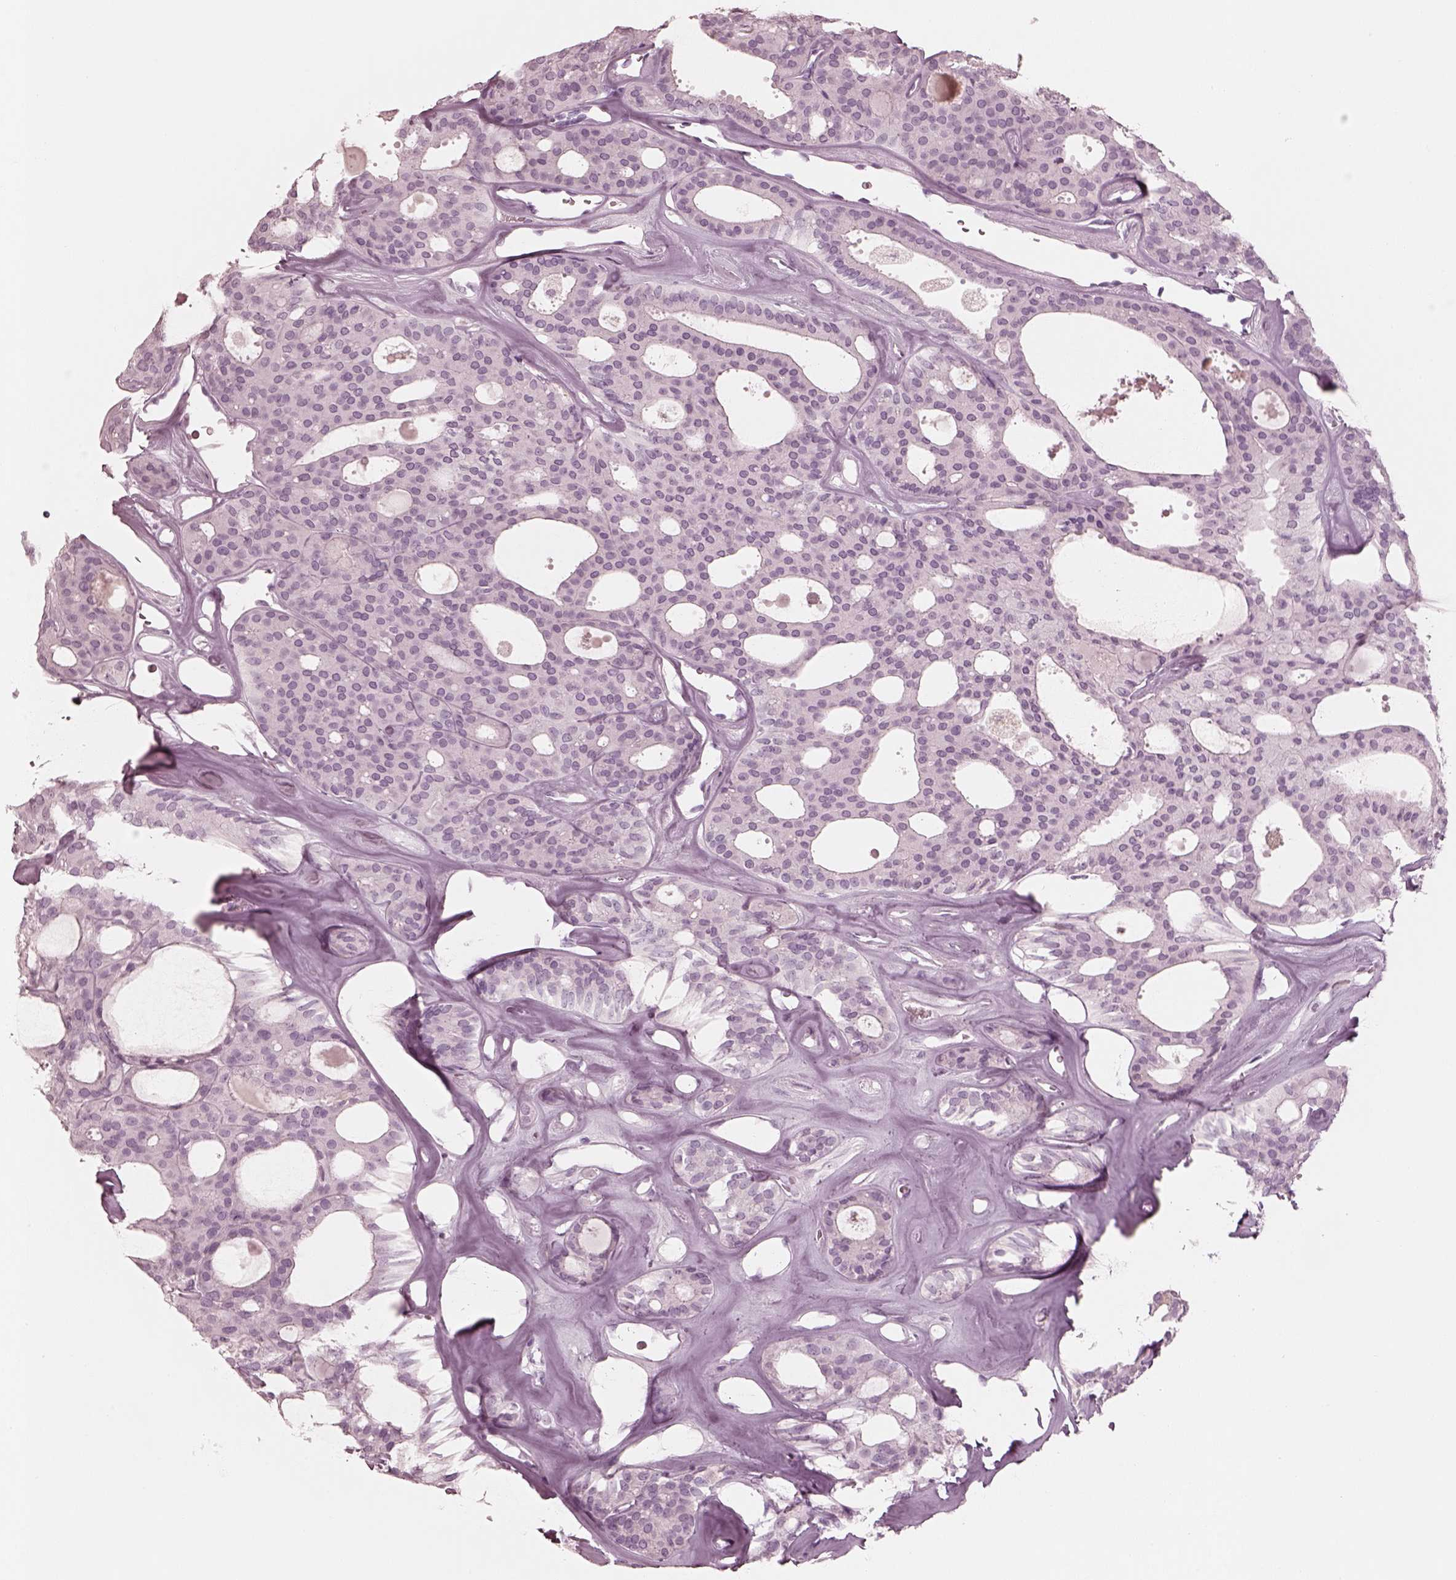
{"staining": {"intensity": "negative", "quantity": "none", "location": "none"}, "tissue": "thyroid cancer", "cell_type": "Tumor cells", "image_type": "cancer", "snomed": [{"axis": "morphology", "description": "Follicular adenoma carcinoma, NOS"}, {"axis": "topography", "description": "Thyroid gland"}], "caption": "IHC micrograph of thyroid cancer (follicular adenoma carcinoma) stained for a protein (brown), which reveals no staining in tumor cells.", "gene": "PON3", "patient": {"sex": "male", "age": 75}}